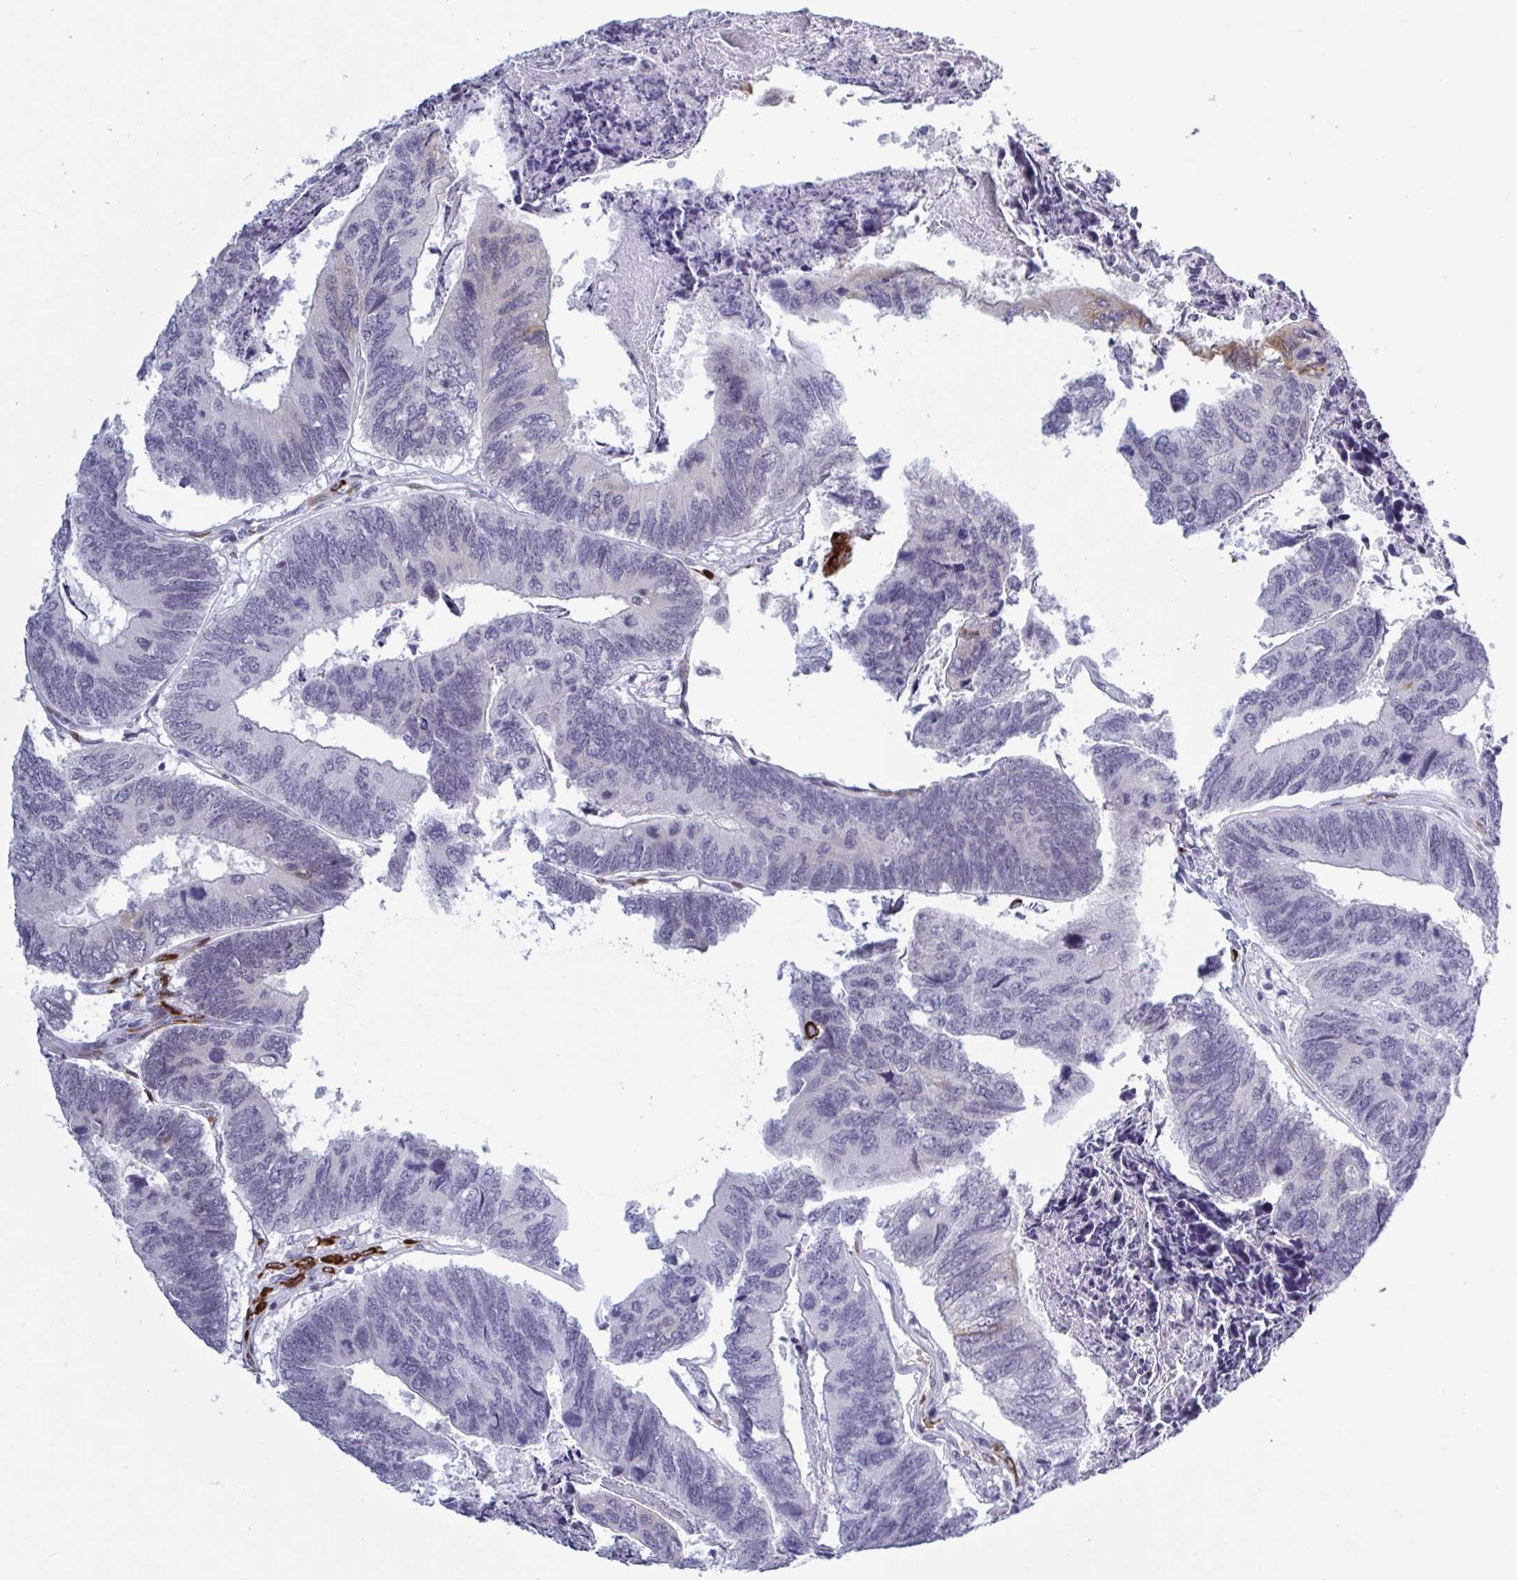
{"staining": {"intensity": "negative", "quantity": "none", "location": "none"}, "tissue": "colorectal cancer", "cell_type": "Tumor cells", "image_type": "cancer", "snomed": [{"axis": "morphology", "description": "Adenocarcinoma, NOS"}, {"axis": "topography", "description": "Colon"}], "caption": "Immunohistochemistry histopathology image of neoplastic tissue: colorectal cancer stained with DAB displays no significant protein positivity in tumor cells. (Brightfield microscopy of DAB (3,3'-diaminobenzidine) IHC at high magnification).", "gene": "HSD11B2", "patient": {"sex": "female", "age": 67}}